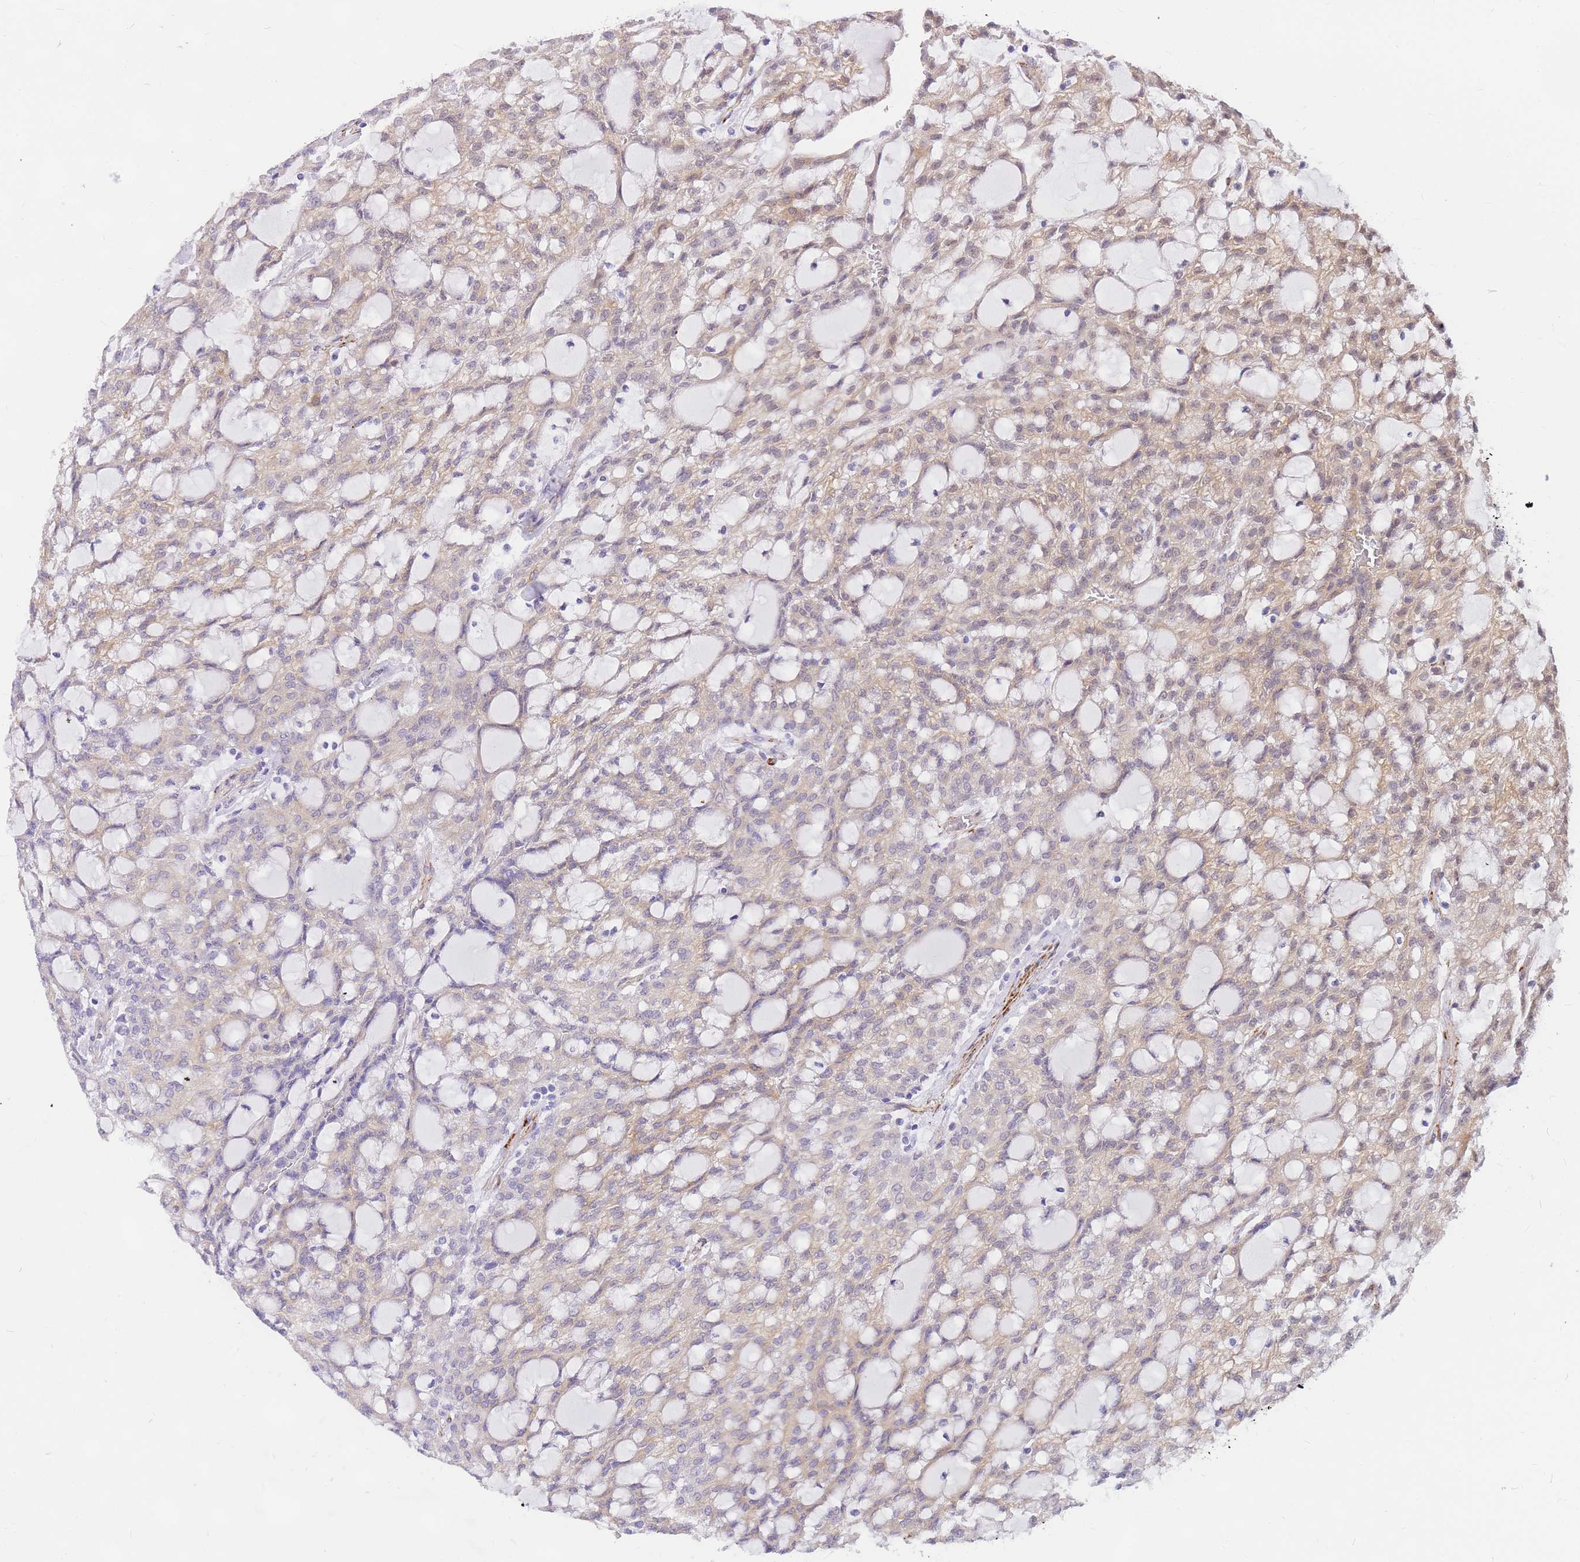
{"staining": {"intensity": "moderate", "quantity": "25%-75%", "location": "cytoplasmic/membranous,nuclear"}, "tissue": "renal cancer", "cell_type": "Tumor cells", "image_type": "cancer", "snomed": [{"axis": "morphology", "description": "Adenocarcinoma, NOS"}, {"axis": "topography", "description": "Kidney"}], "caption": "A brown stain highlights moderate cytoplasmic/membranous and nuclear positivity of a protein in renal adenocarcinoma tumor cells.", "gene": "S100PBP", "patient": {"sex": "male", "age": 63}}